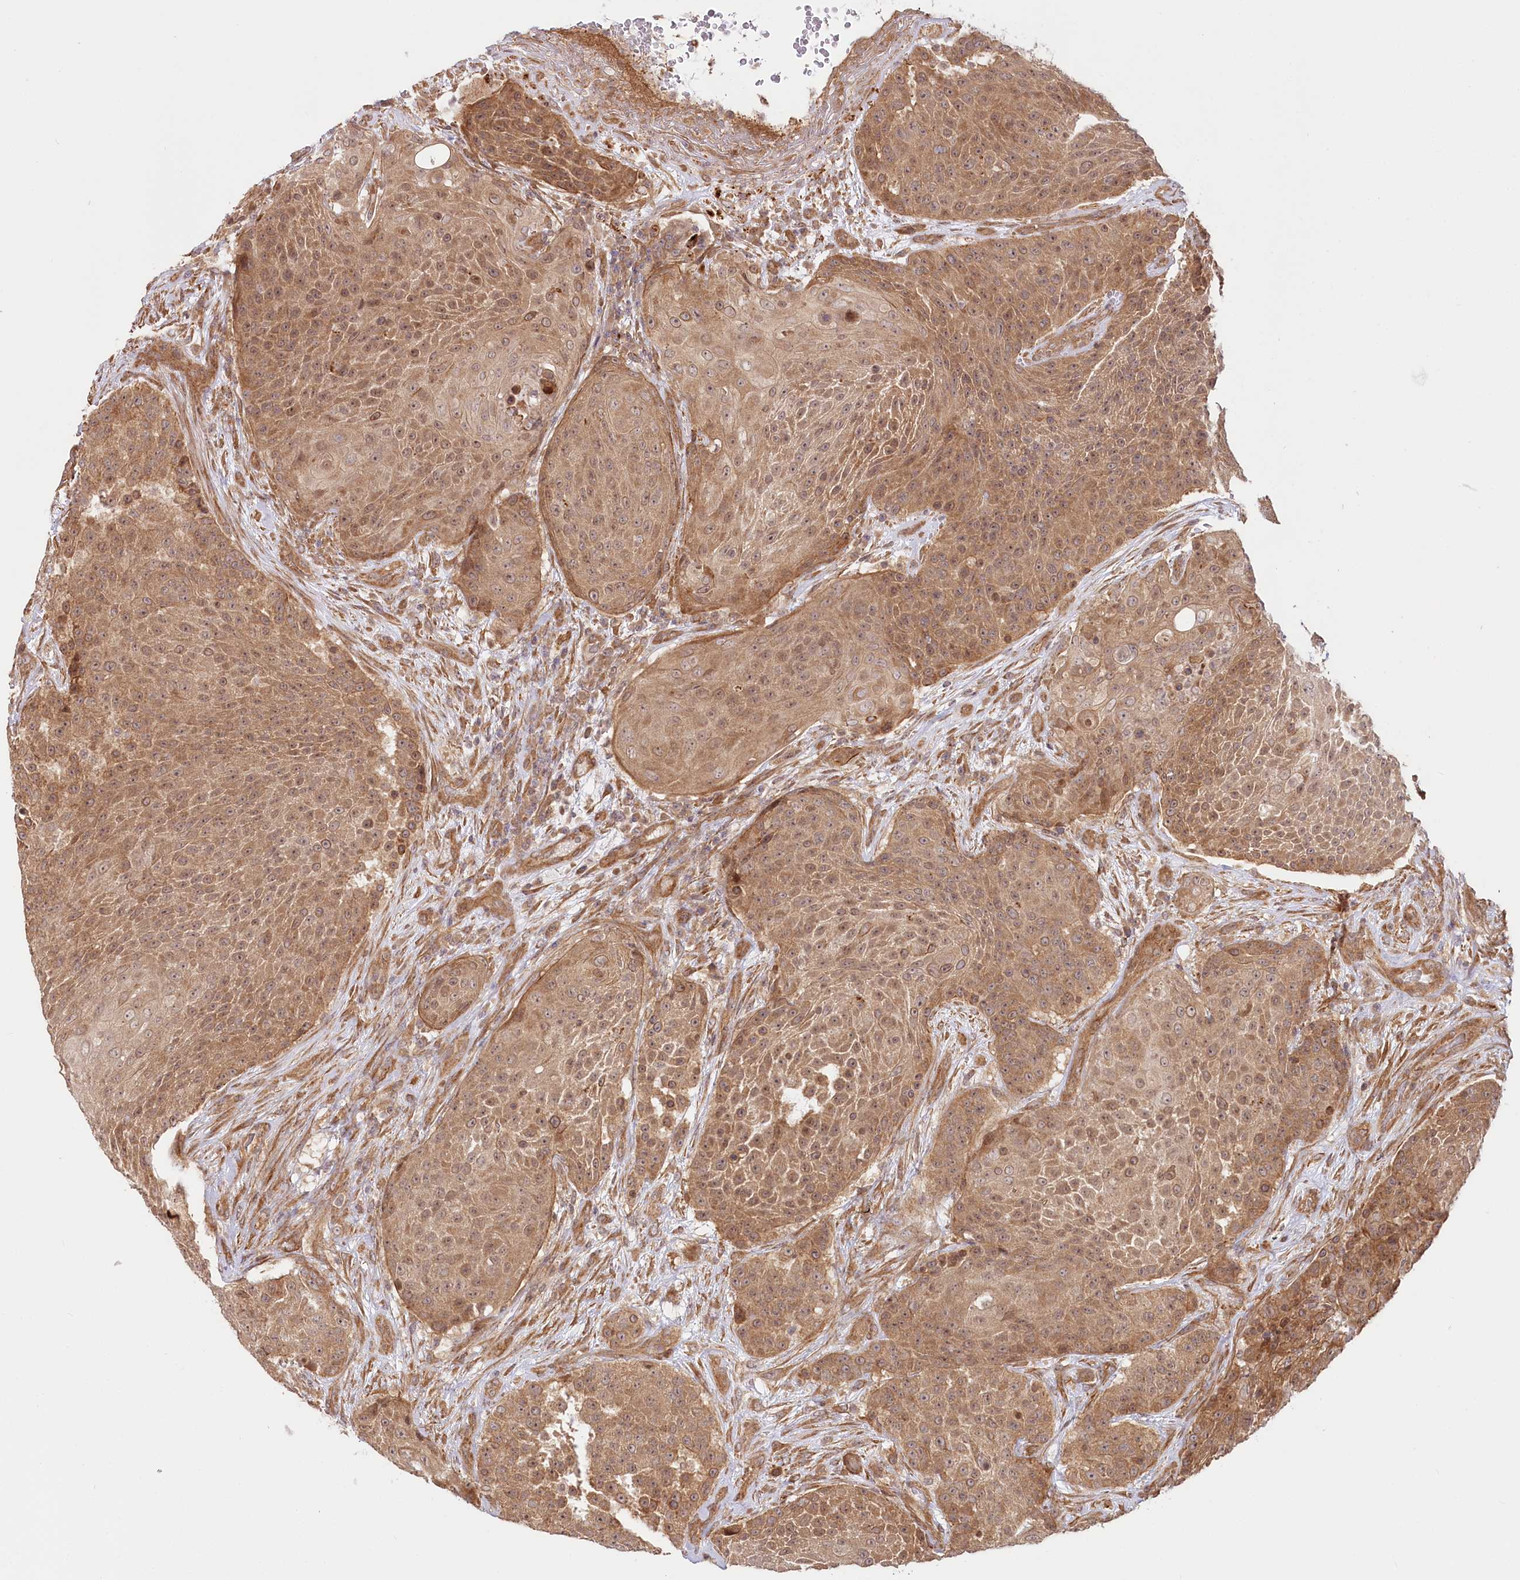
{"staining": {"intensity": "moderate", "quantity": ">75%", "location": "cytoplasmic/membranous,nuclear"}, "tissue": "urothelial cancer", "cell_type": "Tumor cells", "image_type": "cancer", "snomed": [{"axis": "morphology", "description": "Urothelial carcinoma, High grade"}, {"axis": "topography", "description": "Urinary bladder"}], "caption": "Tumor cells show moderate cytoplasmic/membranous and nuclear expression in about >75% of cells in urothelial carcinoma (high-grade). Using DAB (brown) and hematoxylin (blue) stains, captured at high magnification using brightfield microscopy.", "gene": "CEP70", "patient": {"sex": "female", "age": 63}}